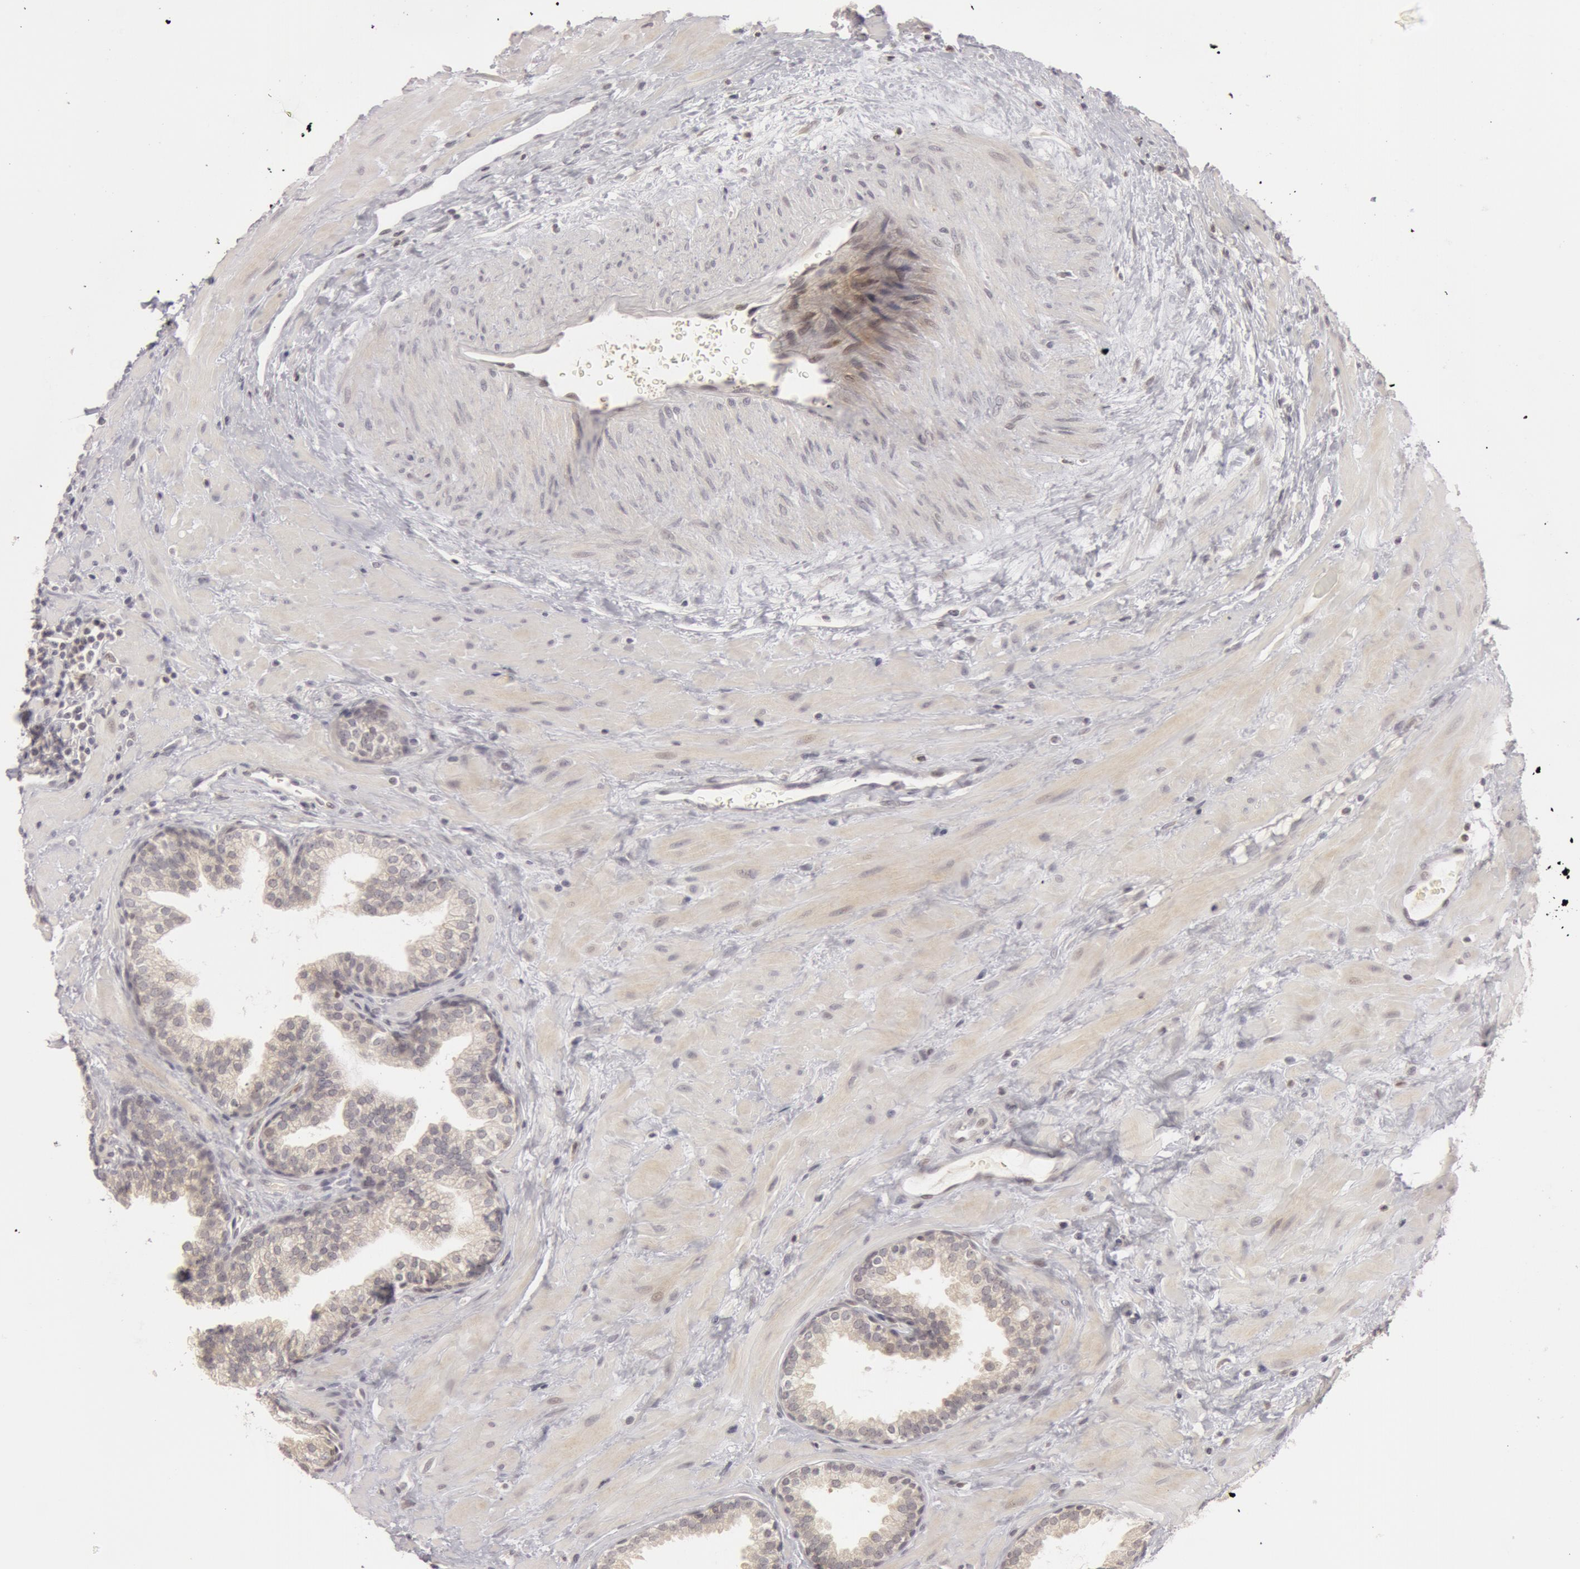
{"staining": {"intensity": "negative", "quantity": "none", "location": "none"}, "tissue": "prostate", "cell_type": "Glandular cells", "image_type": "normal", "snomed": [{"axis": "morphology", "description": "Normal tissue, NOS"}, {"axis": "topography", "description": "Prostate"}], "caption": "This is an IHC histopathology image of benign human prostate. There is no expression in glandular cells.", "gene": "OASL", "patient": {"sex": "male", "age": 51}}